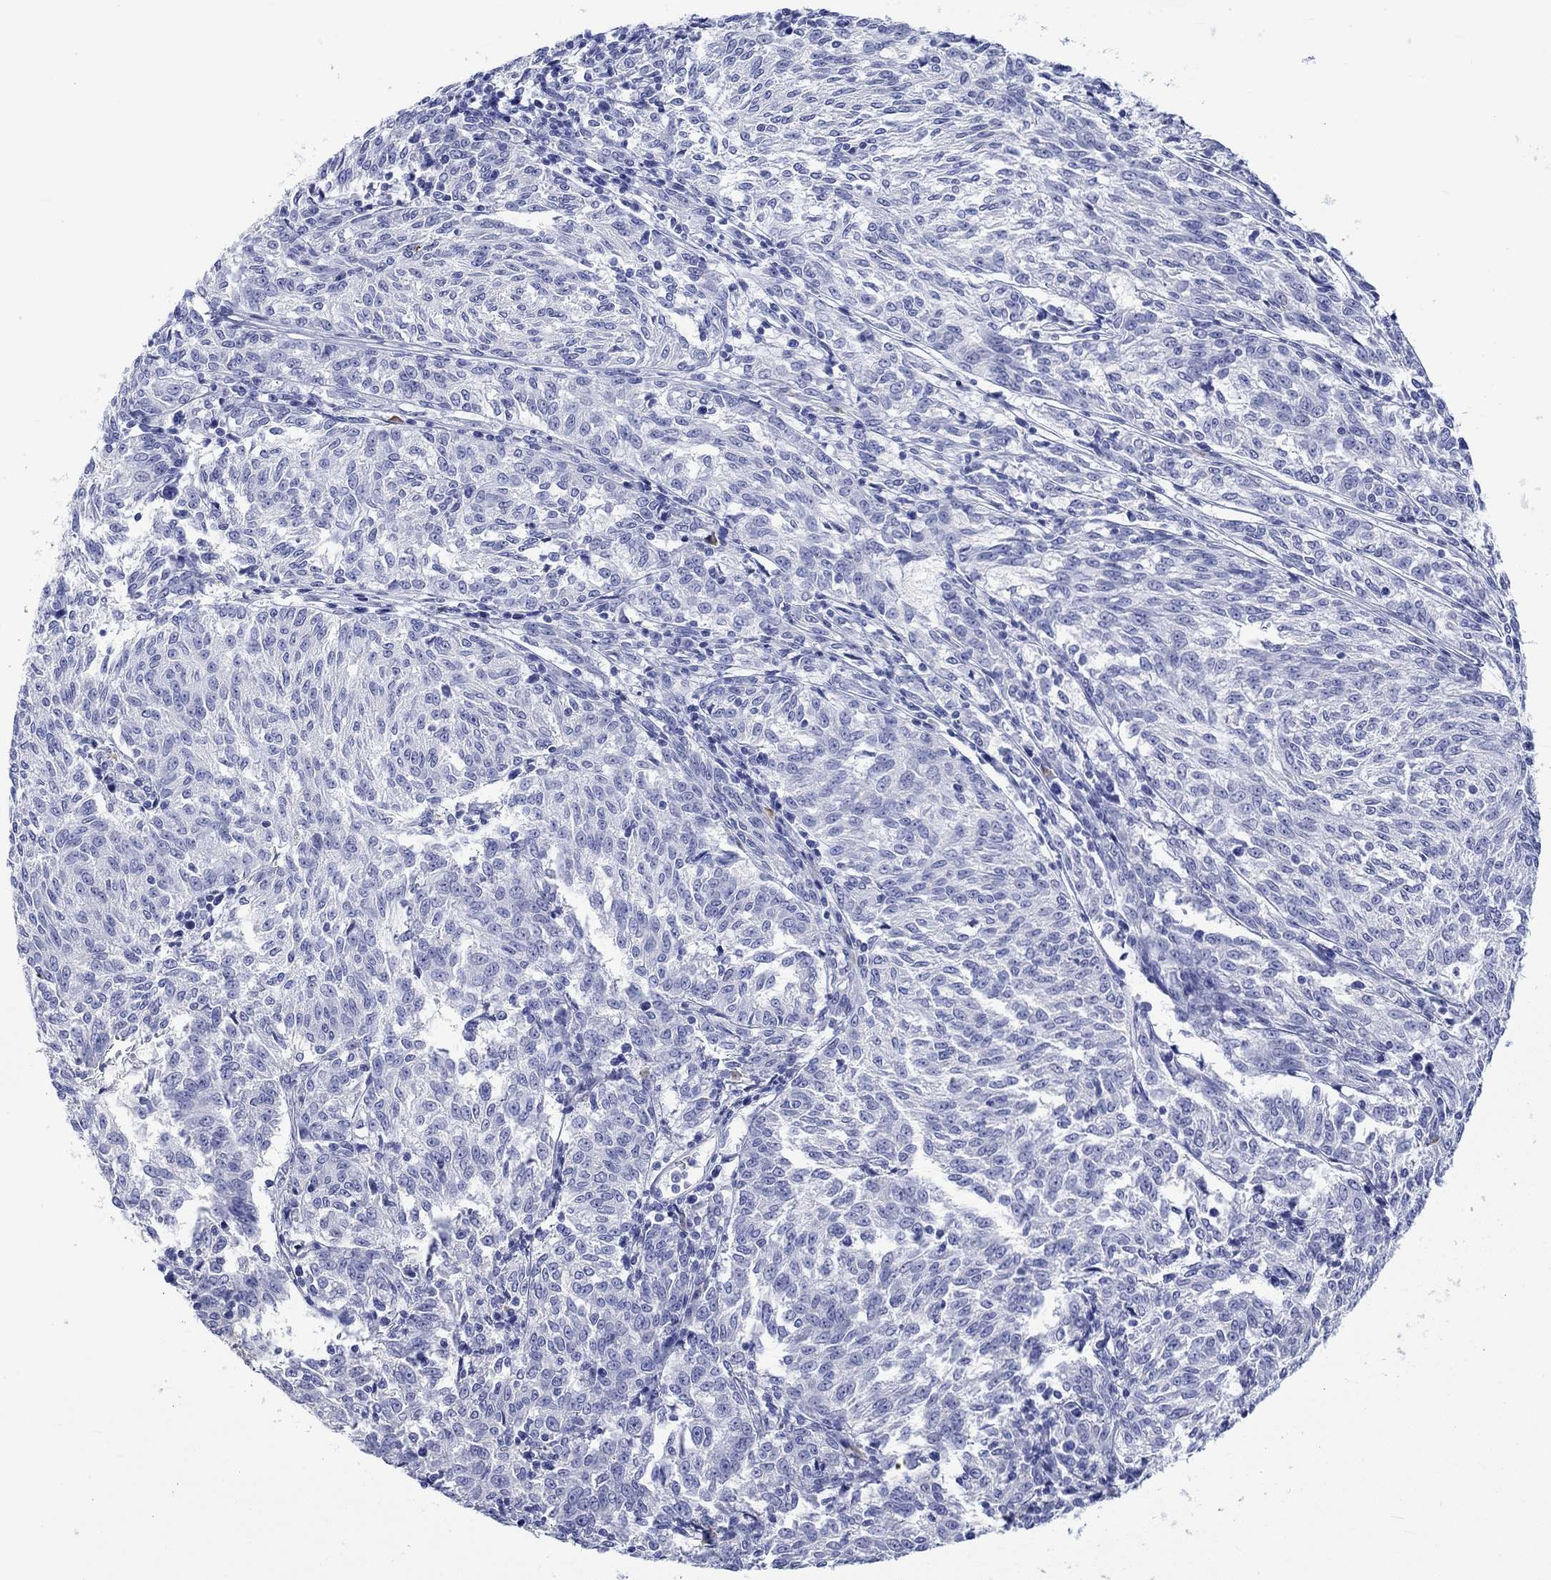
{"staining": {"intensity": "negative", "quantity": "none", "location": "none"}, "tissue": "melanoma", "cell_type": "Tumor cells", "image_type": "cancer", "snomed": [{"axis": "morphology", "description": "Malignant melanoma, NOS"}, {"axis": "topography", "description": "Skin"}], "caption": "Tumor cells show no significant protein staining in malignant melanoma.", "gene": "MSI1", "patient": {"sex": "female", "age": 72}}